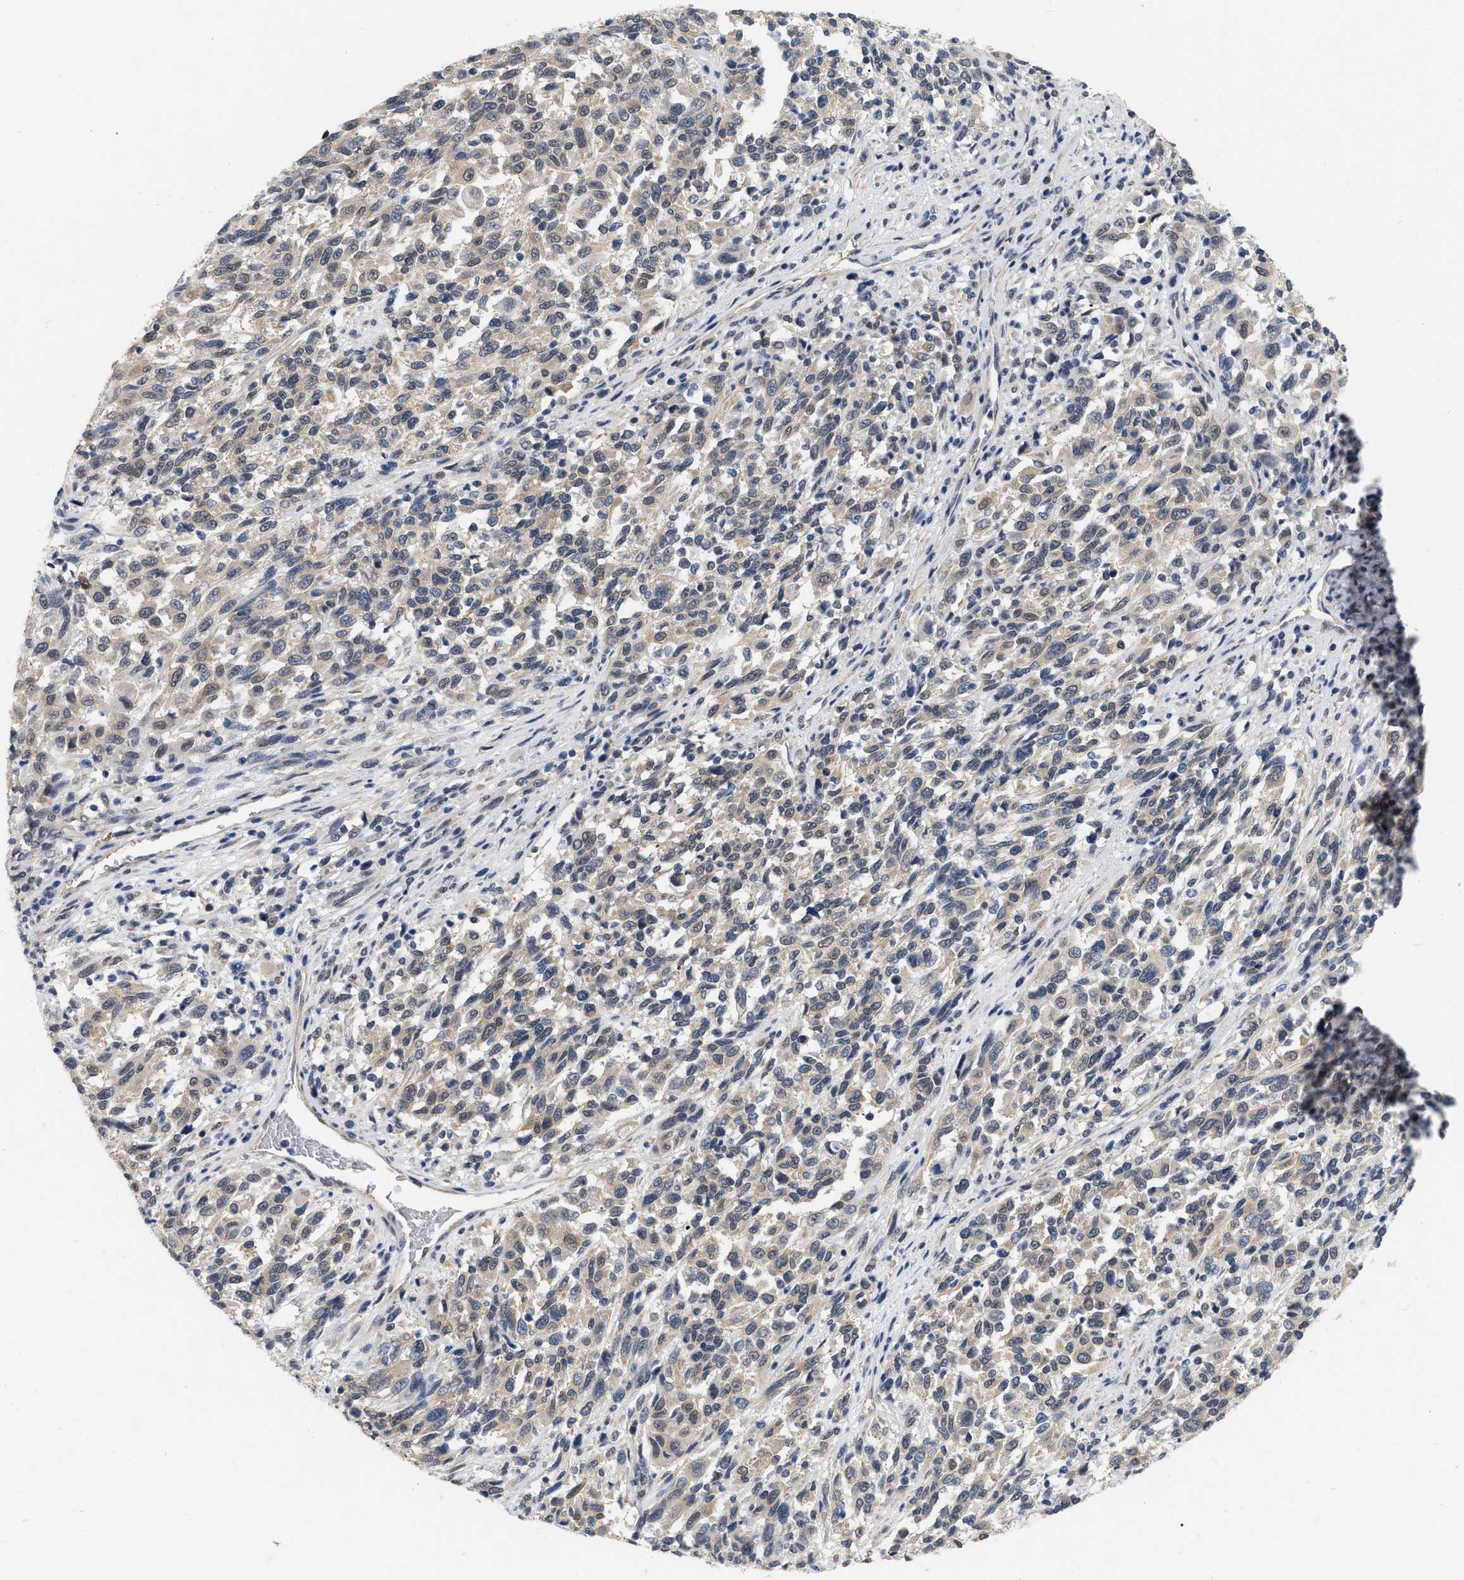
{"staining": {"intensity": "weak", "quantity": "25%-75%", "location": "cytoplasmic/membranous"}, "tissue": "melanoma", "cell_type": "Tumor cells", "image_type": "cancer", "snomed": [{"axis": "morphology", "description": "Malignant melanoma, Metastatic site"}, {"axis": "topography", "description": "Lymph node"}], "caption": "Immunohistochemistry (IHC) of melanoma displays low levels of weak cytoplasmic/membranous staining in approximately 25%-75% of tumor cells.", "gene": "RUVBL1", "patient": {"sex": "male", "age": 61}}